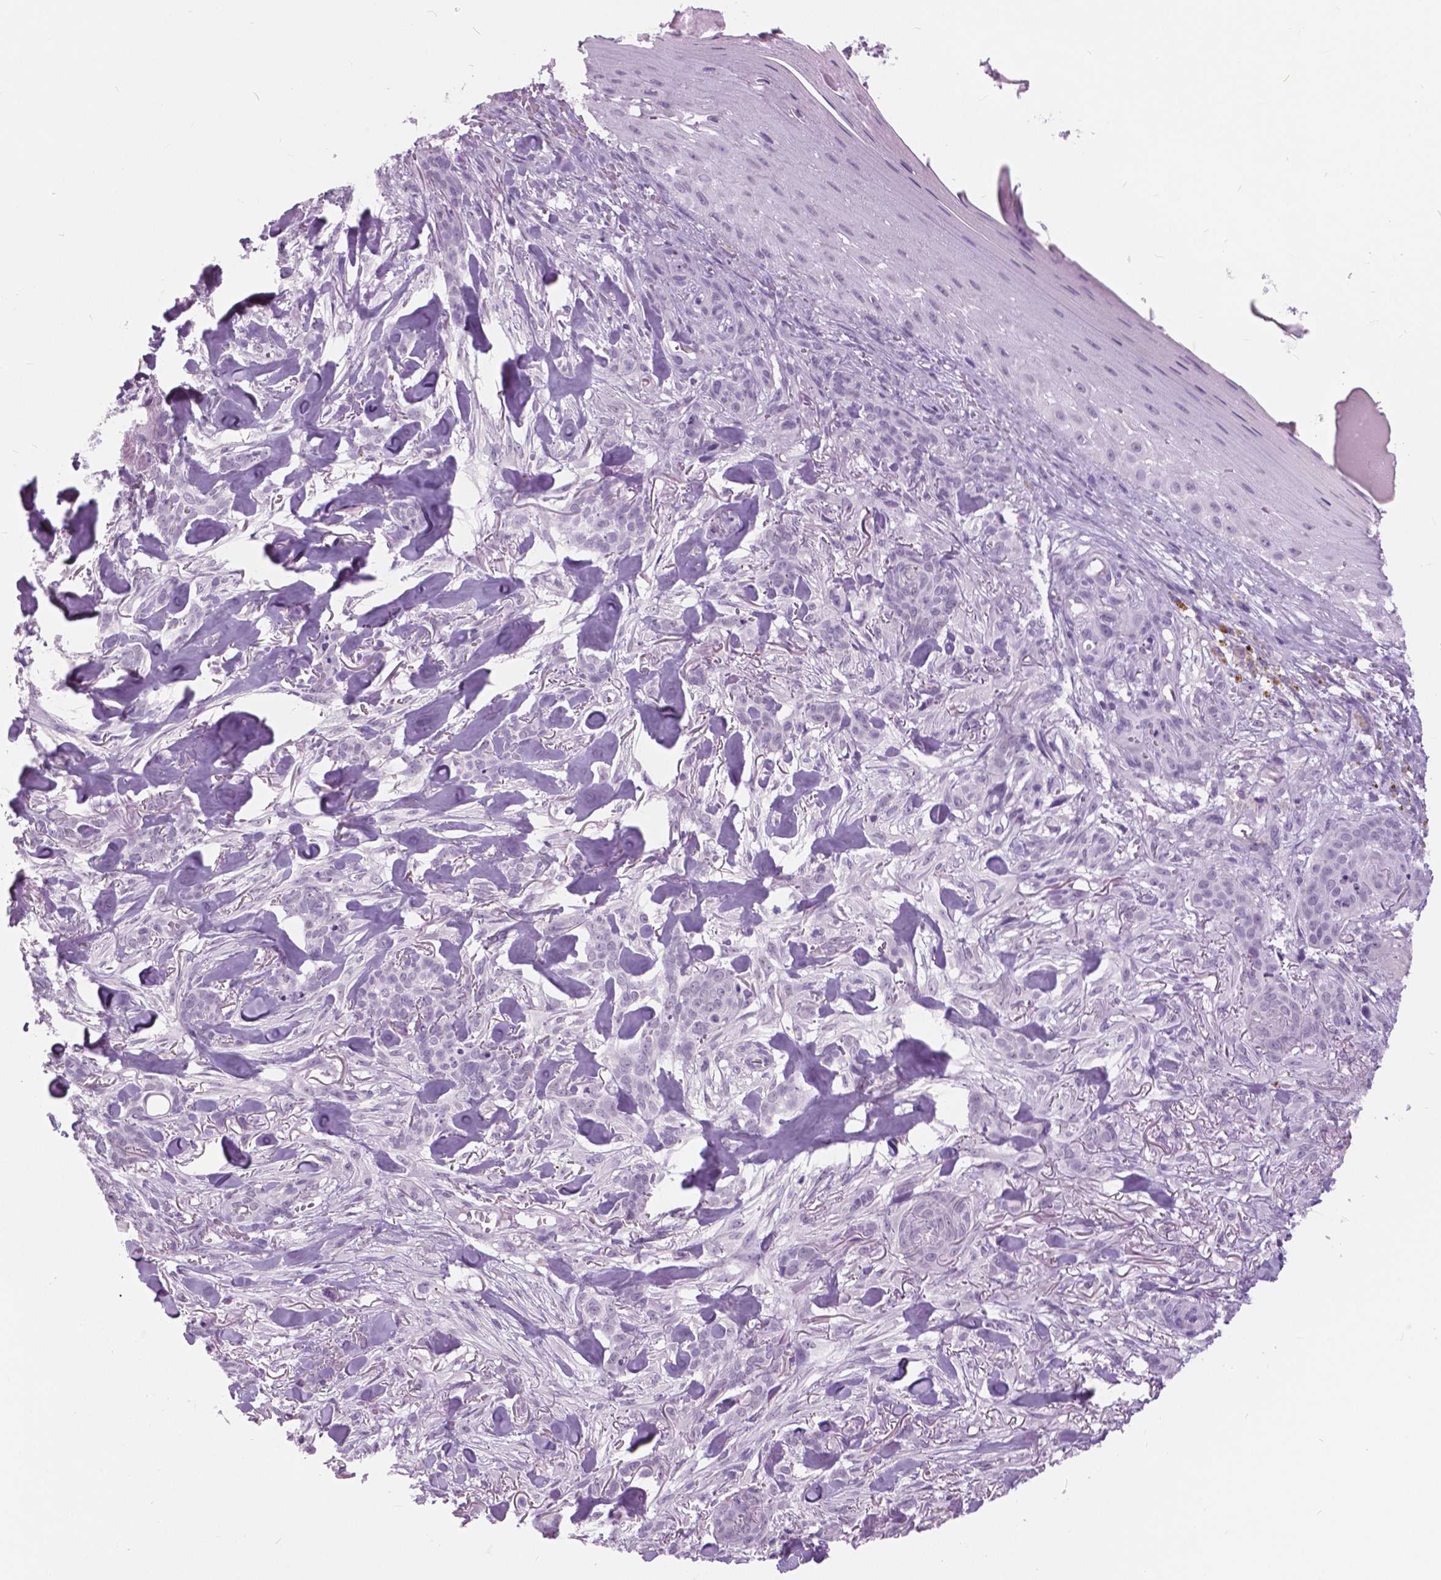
{"staining": {"intensity": "negative", "quantity": "none", "location": "none"}, "tissue": "skin cancer", "cell_type": "Tumor cells", "image_type": "cancer", "snomed": [{"axis": "morphology", "description": "Basal cell carcinoma"}, {"axis": "topography", "description": "Skin"}], "caption": "Skin cancer (basal cell carcinoma) stained for a protein using immunohistochemistry demonstrates no staining tumor cells.", "gene": "MYOM1", "patient": {"sex": "female", "age": 61}}